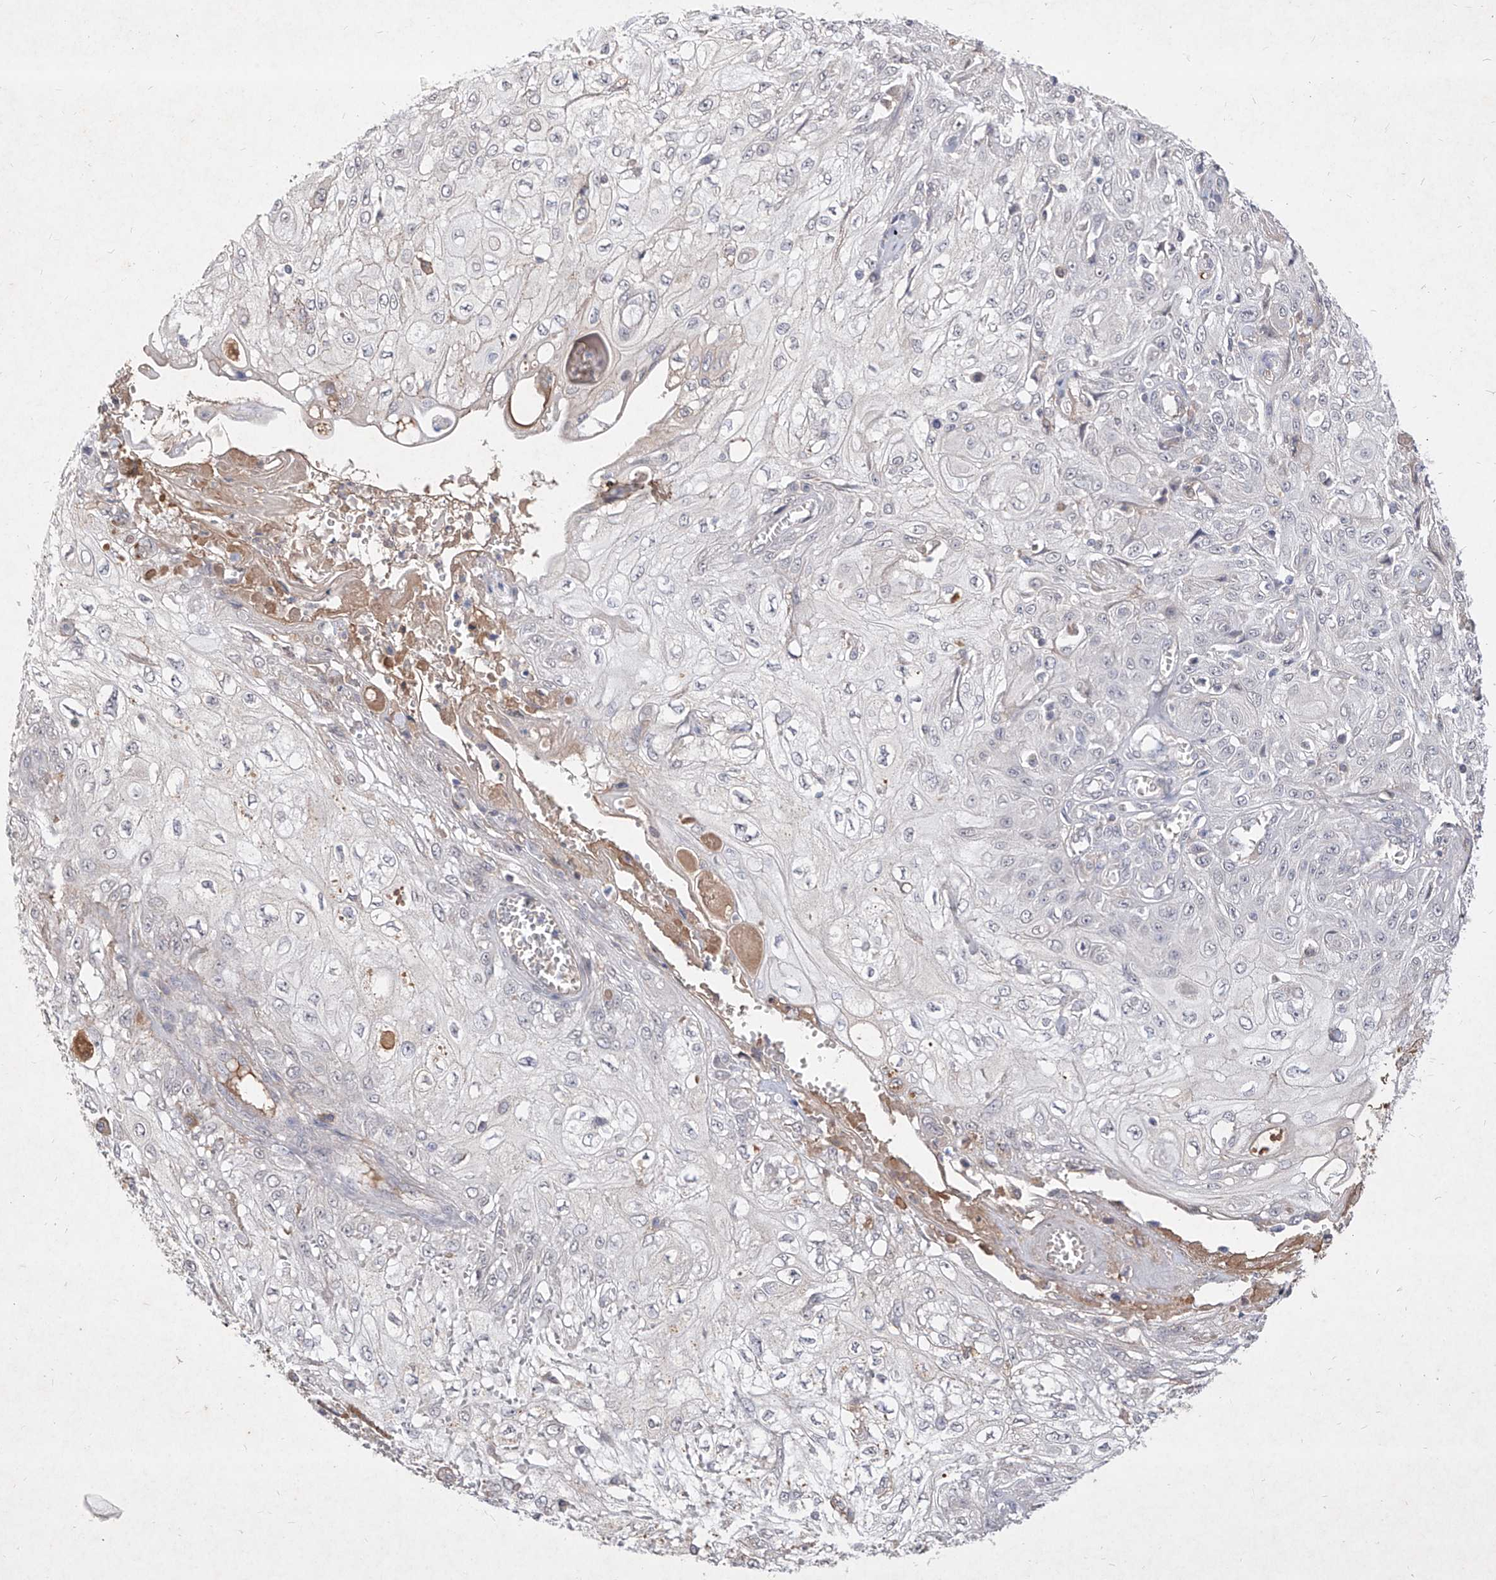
{"staining": {"intensity": "negative", "quantity": "none", "location": "none"}, "tissue": "skin cancer", "cell_type": "Tumor cells", "image_type": "cancer", "snomed": [{"axis": "morphology", "description": "Squamous cell carcinoma, NOS"}, {"axis": "morphology", "description": "Squamous cell carcinoma, metastatic, NOS"}, {"axis": "topography", "description": "Skin"}, {"axis": "topography", "description": "Lymph node"}], "caption": "IHC of skin metastatic squamous cell carcinoma exhibits no expression in tumor cells.", "gene": "C4A", "patient": {"sex": "male", "age": 75}}